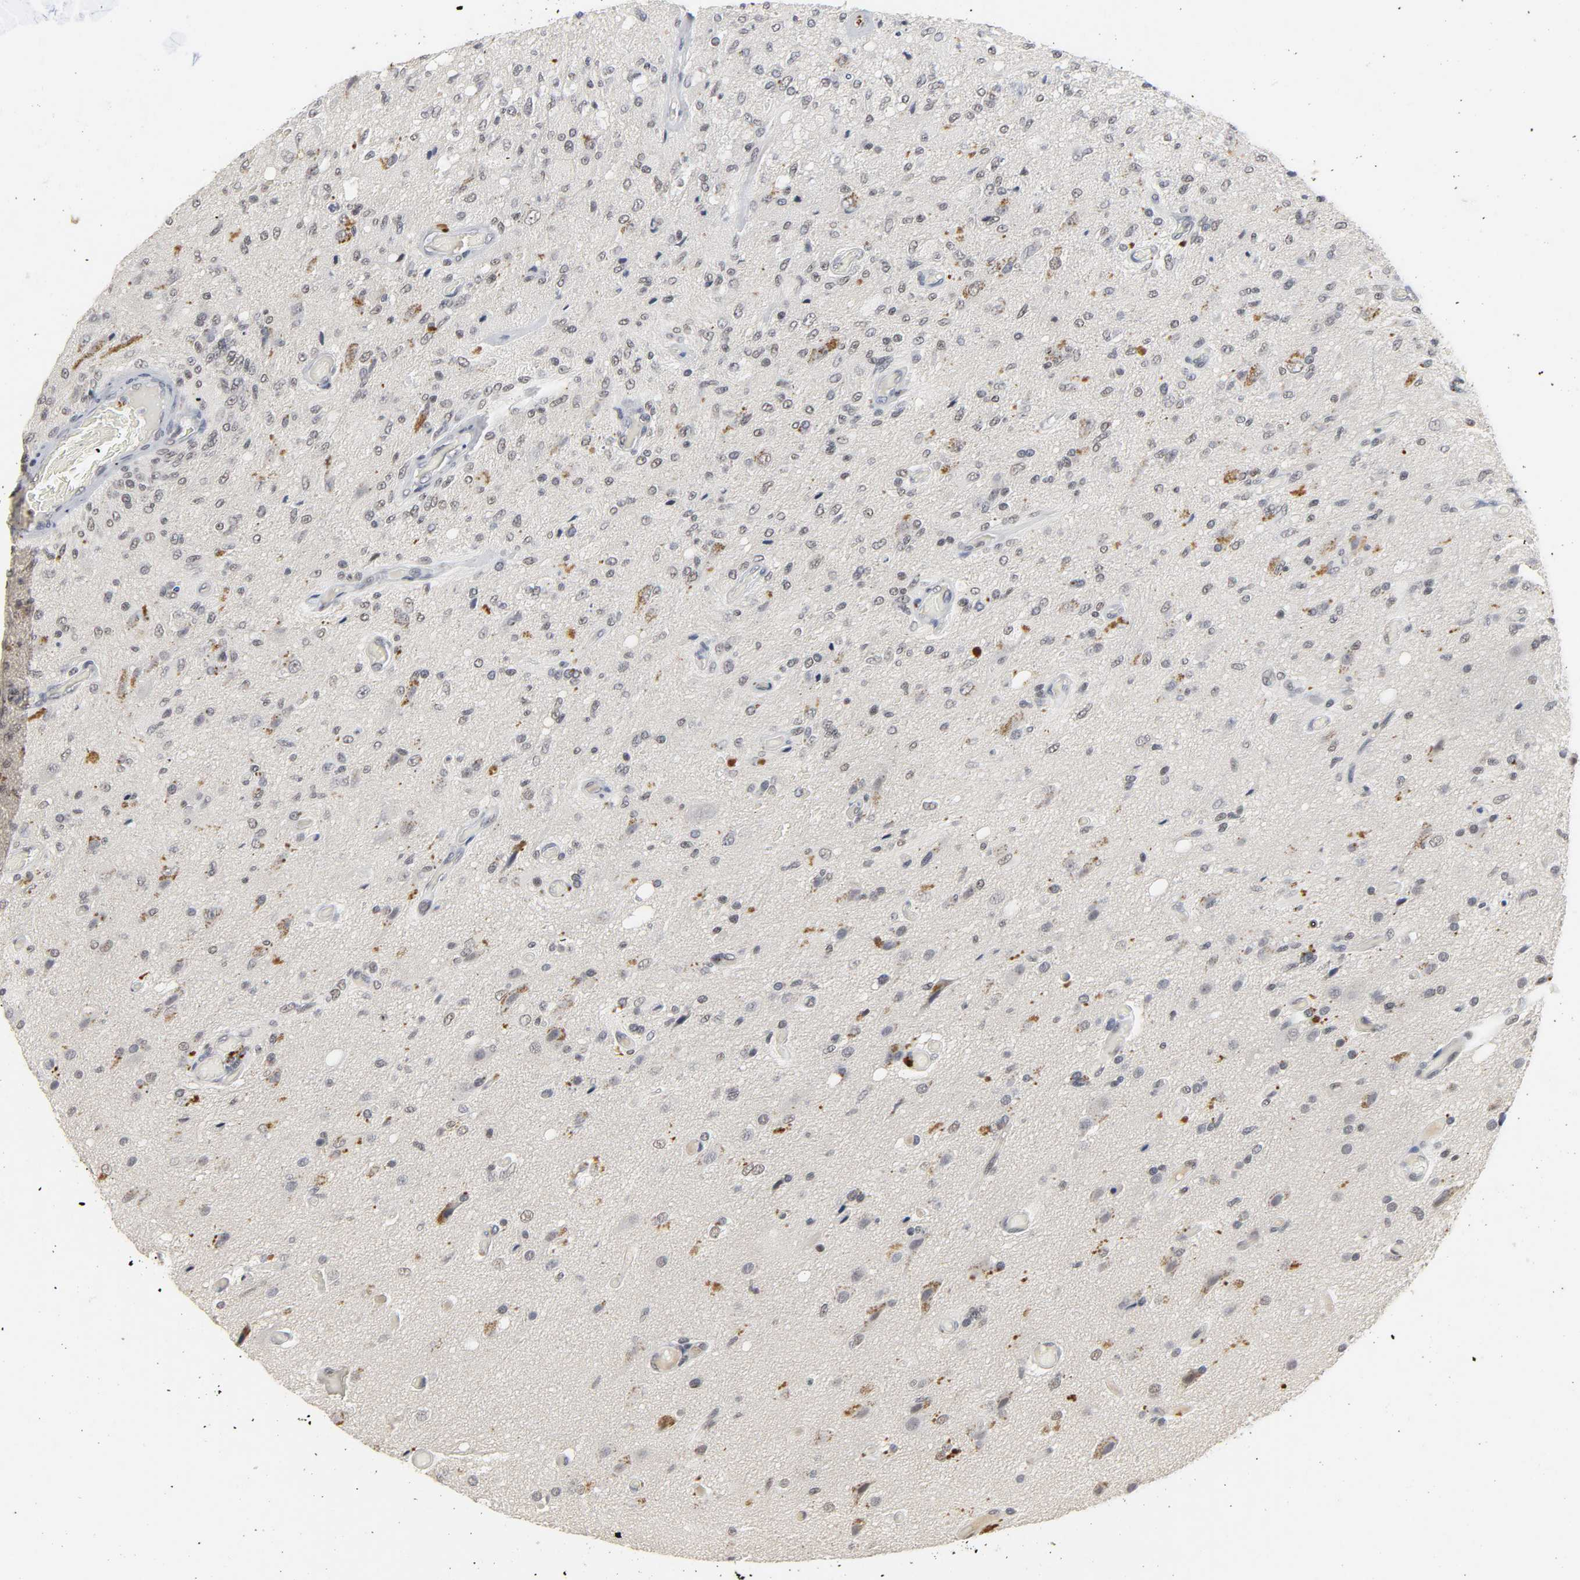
{"staining": {"intensity": "weak", "quantity": "<25%", "location": "nuclear"}, "tissue": "glioma", "cell_type": "Tumor cells", "image_type": "cancer", "snomed": [{"axis": "morphology", "description": "Normal tissue, NOS"}, {"axis": "morphology", "description": "Glioma, malignant, High grade"}, {"axis": "topography", "description": "Cerebral cortex"}], "caption": "Tumor cells show no significant protein expression in glioma.", "gene": "NCOA6", "patient": {"sex": "male", "age": 77}}